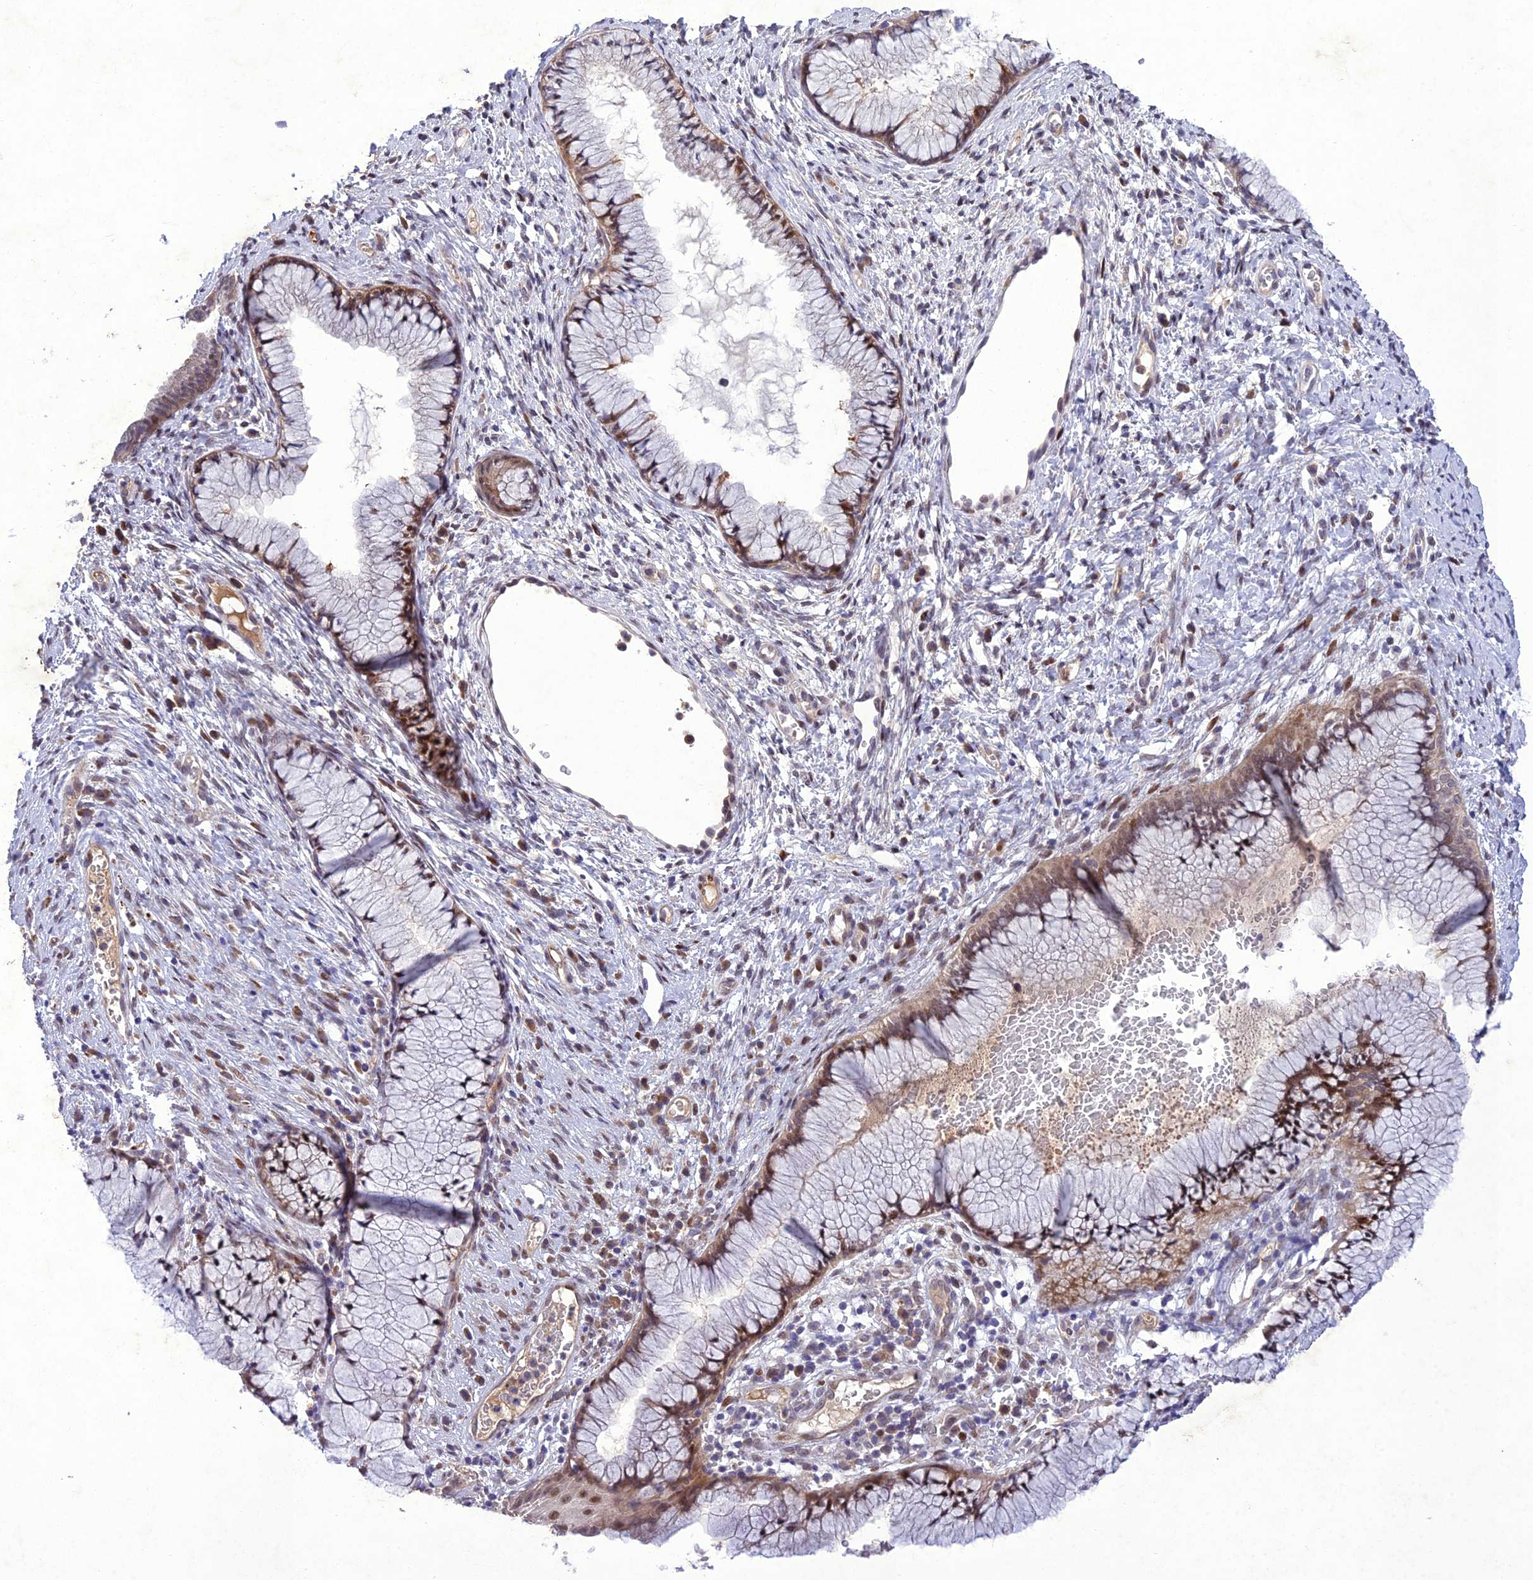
{"staining": {"intensity": "weak", "quantity": "25%-75%", "location": "cytoplasmic/membranous,nuclear"}, "tissue": "cervix", "cell_type": "Glandular cells", "image_type": "normal", "snomed": [{"axis": "morphology", "description": "Normal tissue, NOS"}, {"axis": "topography", "description": "Cervix"}], "caption": "Immunohistochemistry (IHC) histopathology image of normal cervix stained for a protein (brown), which displays low levels of weak cytoplasmic/membranous,nuclear positivity in approximately 25%-75% of glandular cells.", "gene": "ANKRD52", "patient": {"sex": "female", "age": 42}}